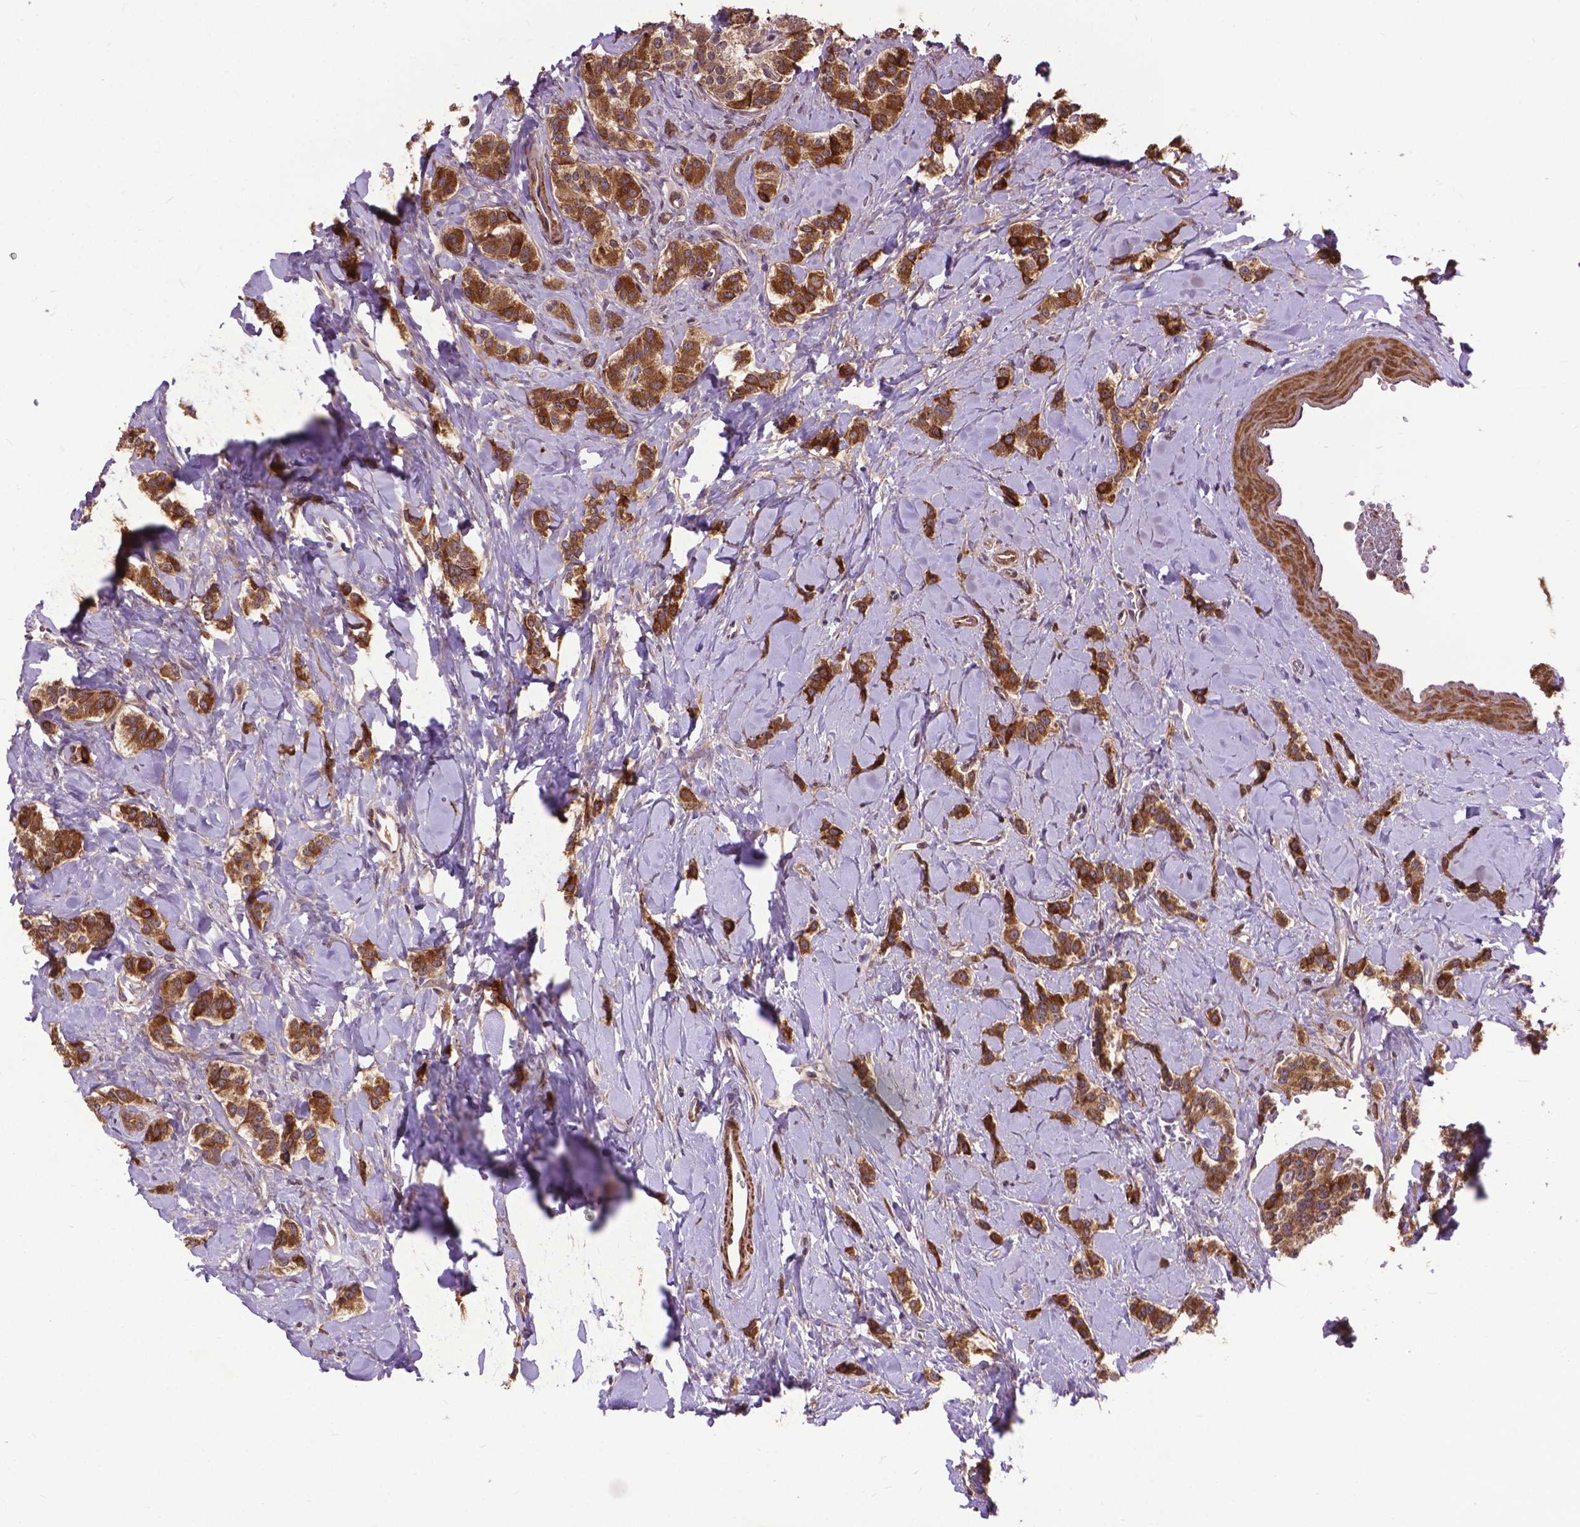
{"staining": {"intensity": "strong", "quantity": ">75%", "location": "cytoplasmic/membranous"}, "tissue": "carcinoid", "cell_type": "Tumor cells", "image_type": "cancer", "snomed": [{"axis": "morphology", "description": "Normal tissue, NOS"}, {"axis": "morphology", "description": "Carcinoid, malignant, NOS"}, {"axis": "topography", "description": "Pancreas"}], "caption": "Immunohistochemistry (IHC) image of neoplastic tissue: human carcinoid stained using immunohistochemistry (IHC) demonstrates high levels of strong protein expression localized specifically in the cytoplasmic/membranous of tumor cells, appearing as a cytoplasmic/membranous brown color.", "gene": "ZNF616", "patient": {"sex": "male", "age": 36}}